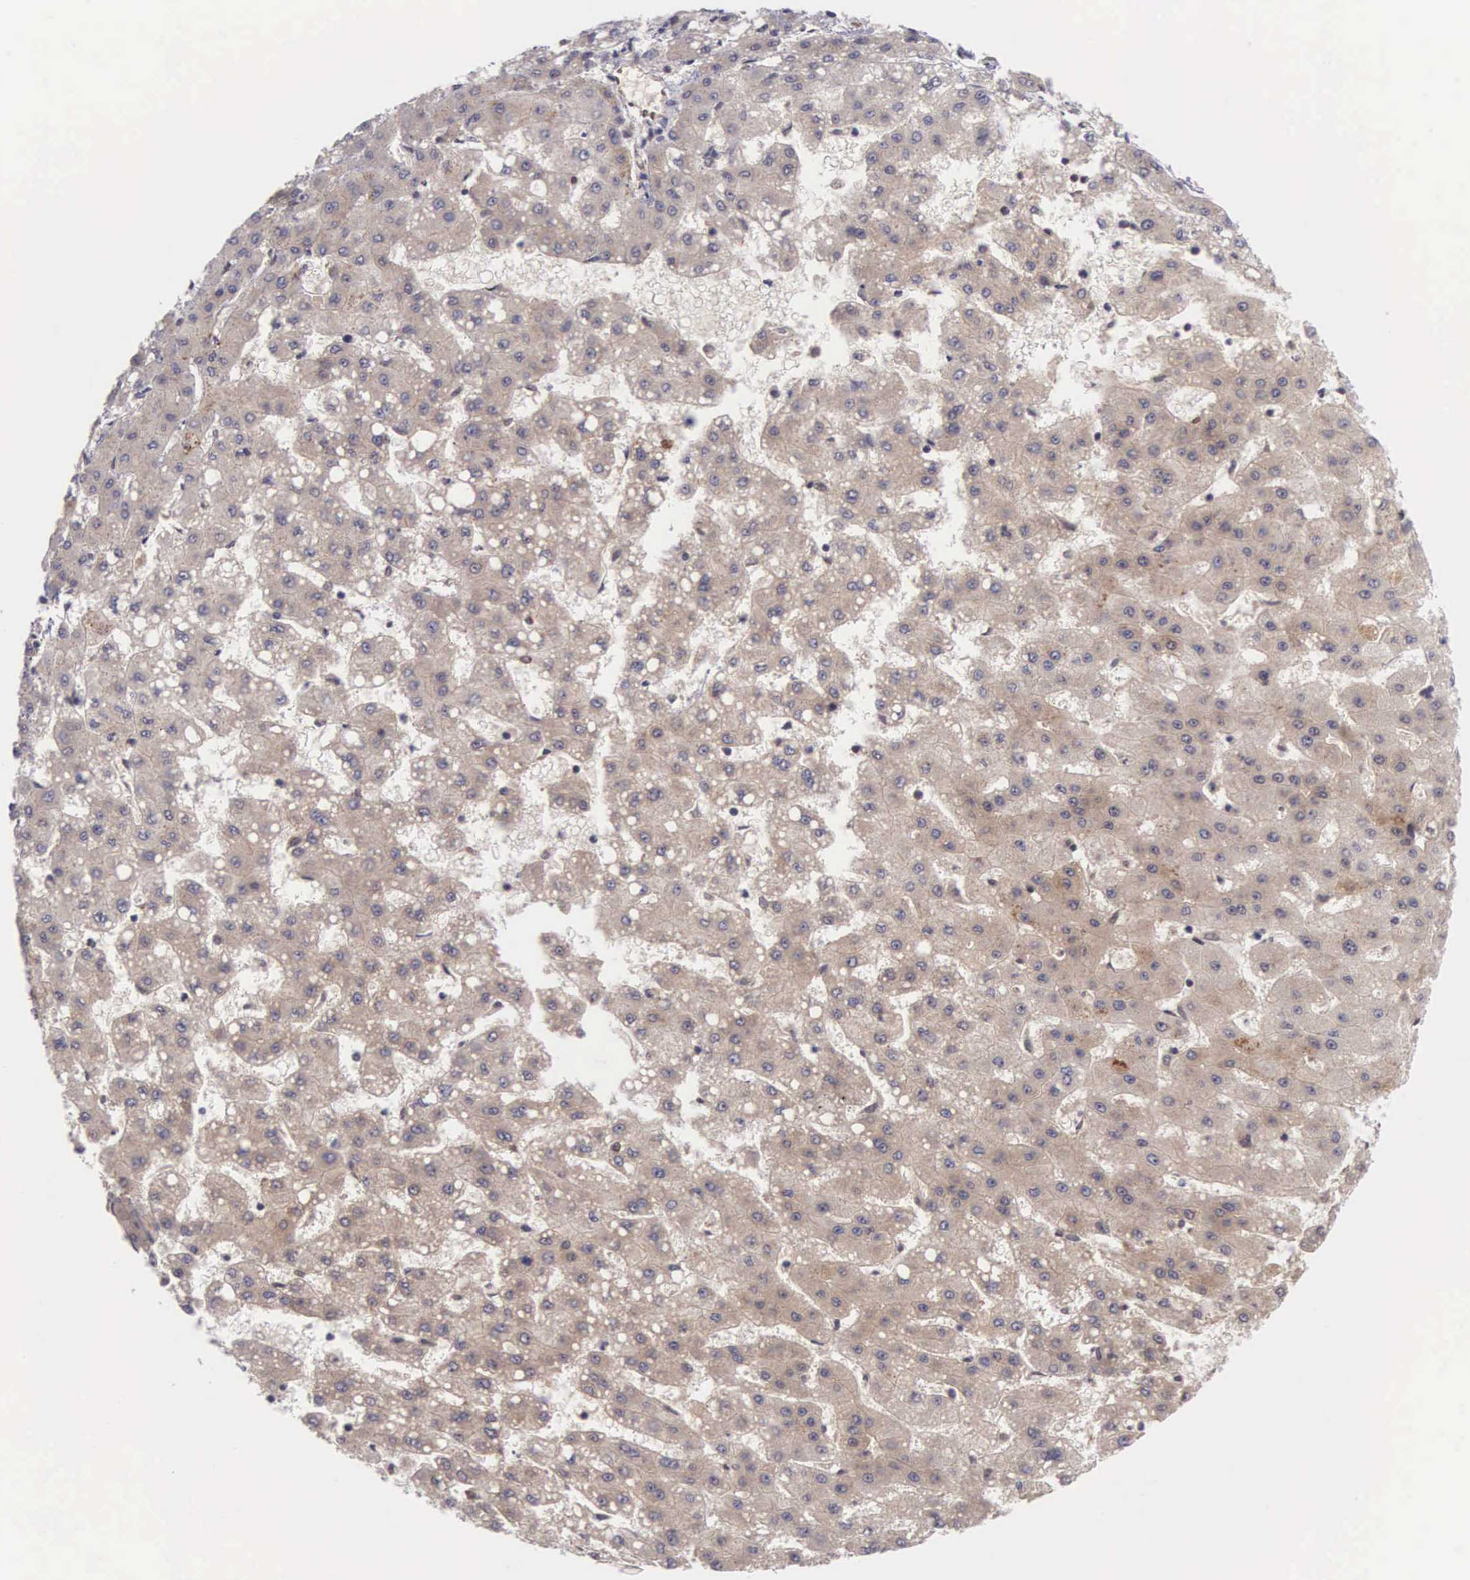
{"staining": {"intensity": "weak", "quantity": ">75%", "location": "cytoplasmic/membranous"}, "tissue": "liver cancer", "cell_type": "Tumor cells", "image_type": "cancer", "snomed": [{"axis": "morphology", "description": "Carcinoma, Hepatocellular, NOS"}, {"axis": "topography", "description": "Liver"}], "caption": "DAB immunohistochemical staining of human liver cancer (hepatocellular carcinoma) demonstrates weak cytoplasmic/membranous protein expression in approximately >75% of tumor cells.", "gene": "VASH1", "patient": {"sex": "female", "age": 52}}